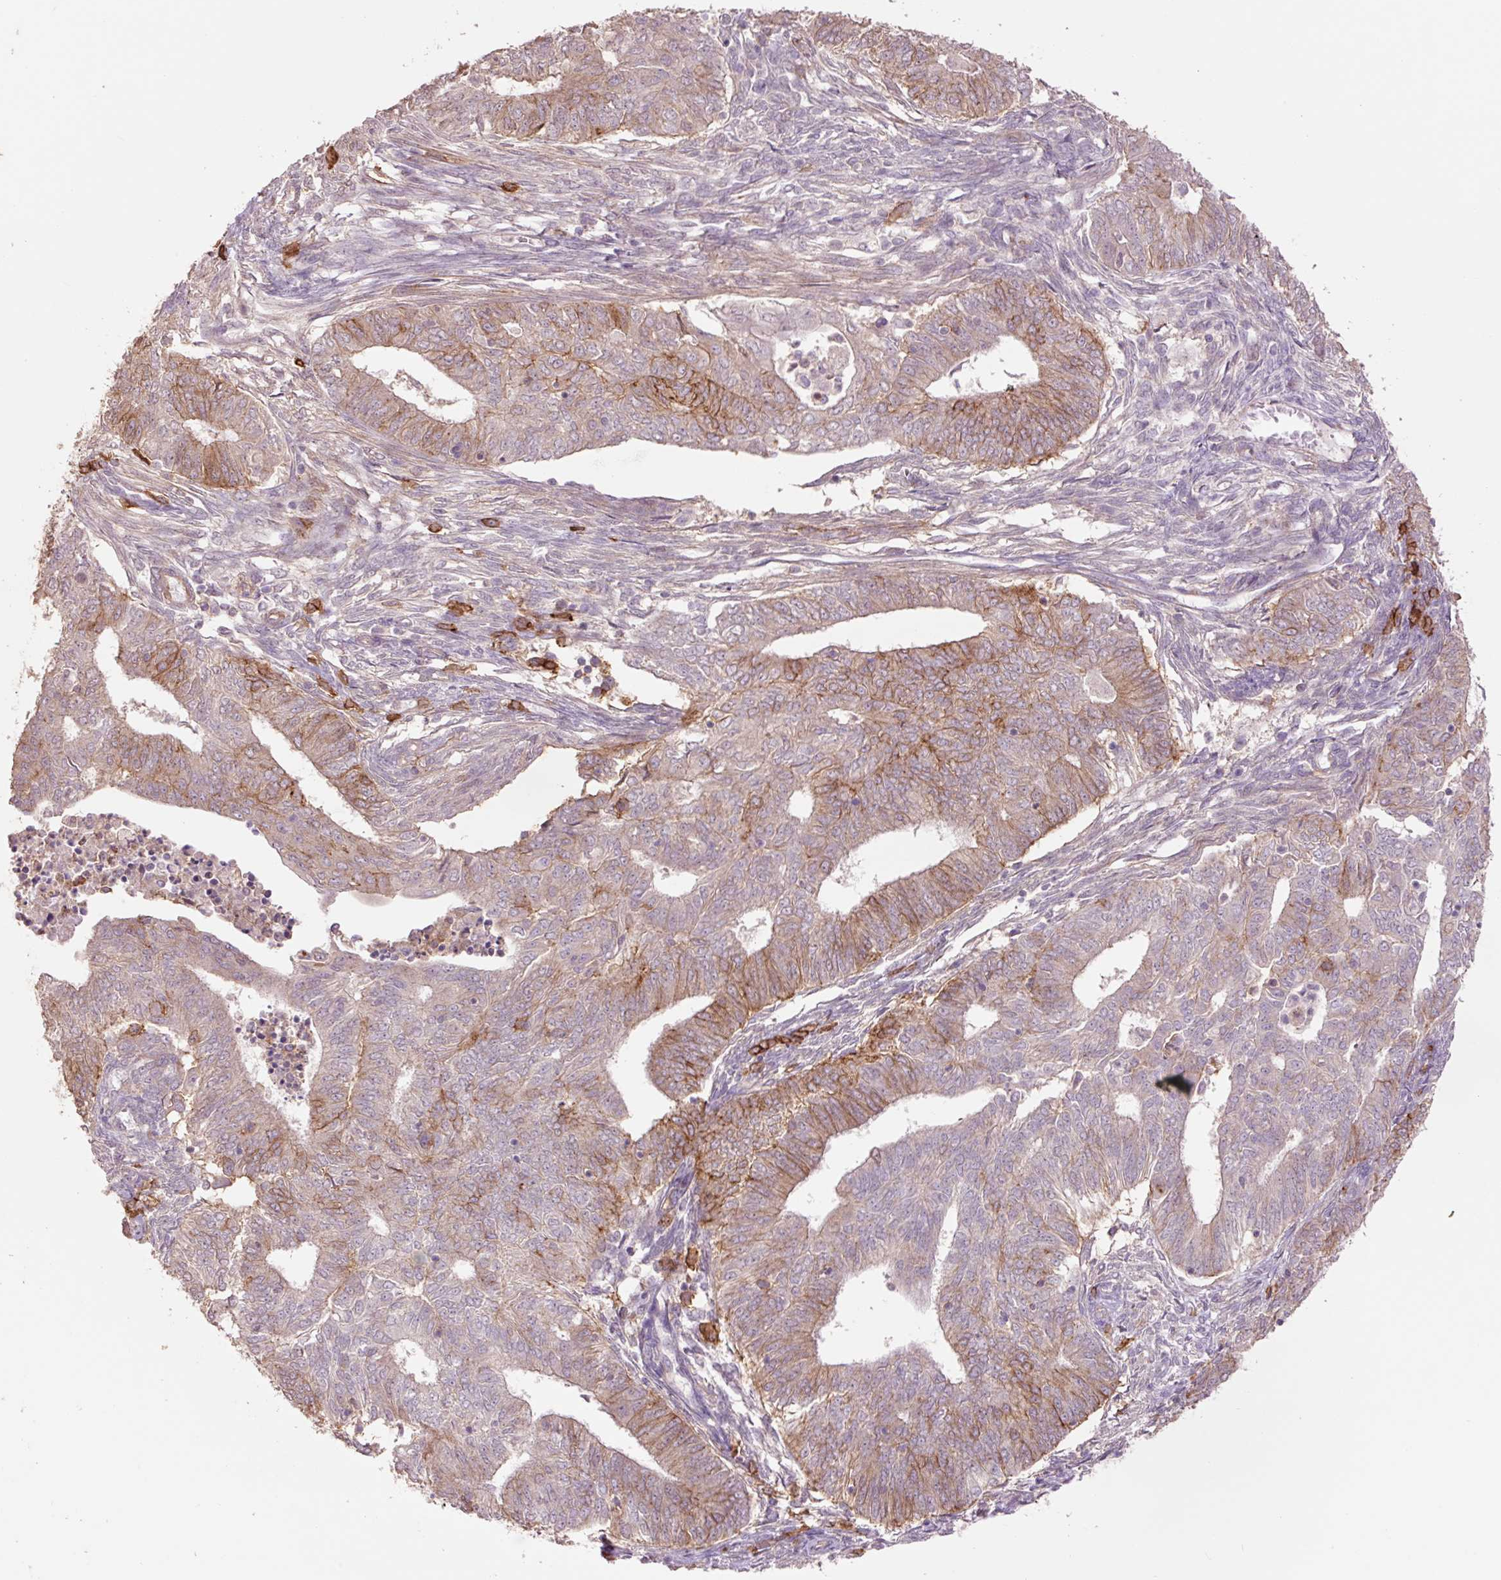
{"staining": {"intensity": "moderate", "quantity": "25%-75%", "location": "cytoplasmic/membranous"}, "tissue": "endometrial cancer", "cell_type": "Tumor cells", "image_type": "cancer", "snomed": [{"axis": "morphology", "description": "Adenocarcinoma, NOS"}, {"axis": "topography", "description": "Endometrium"}], "caption": "Protein staining displays moderate cytoplasmic/membranous expression in approximately 25%-75% of tumor cells in endometrial cancer.", "gene": "SLC1A4", "patient": {"sex": "female", "age": 62}}